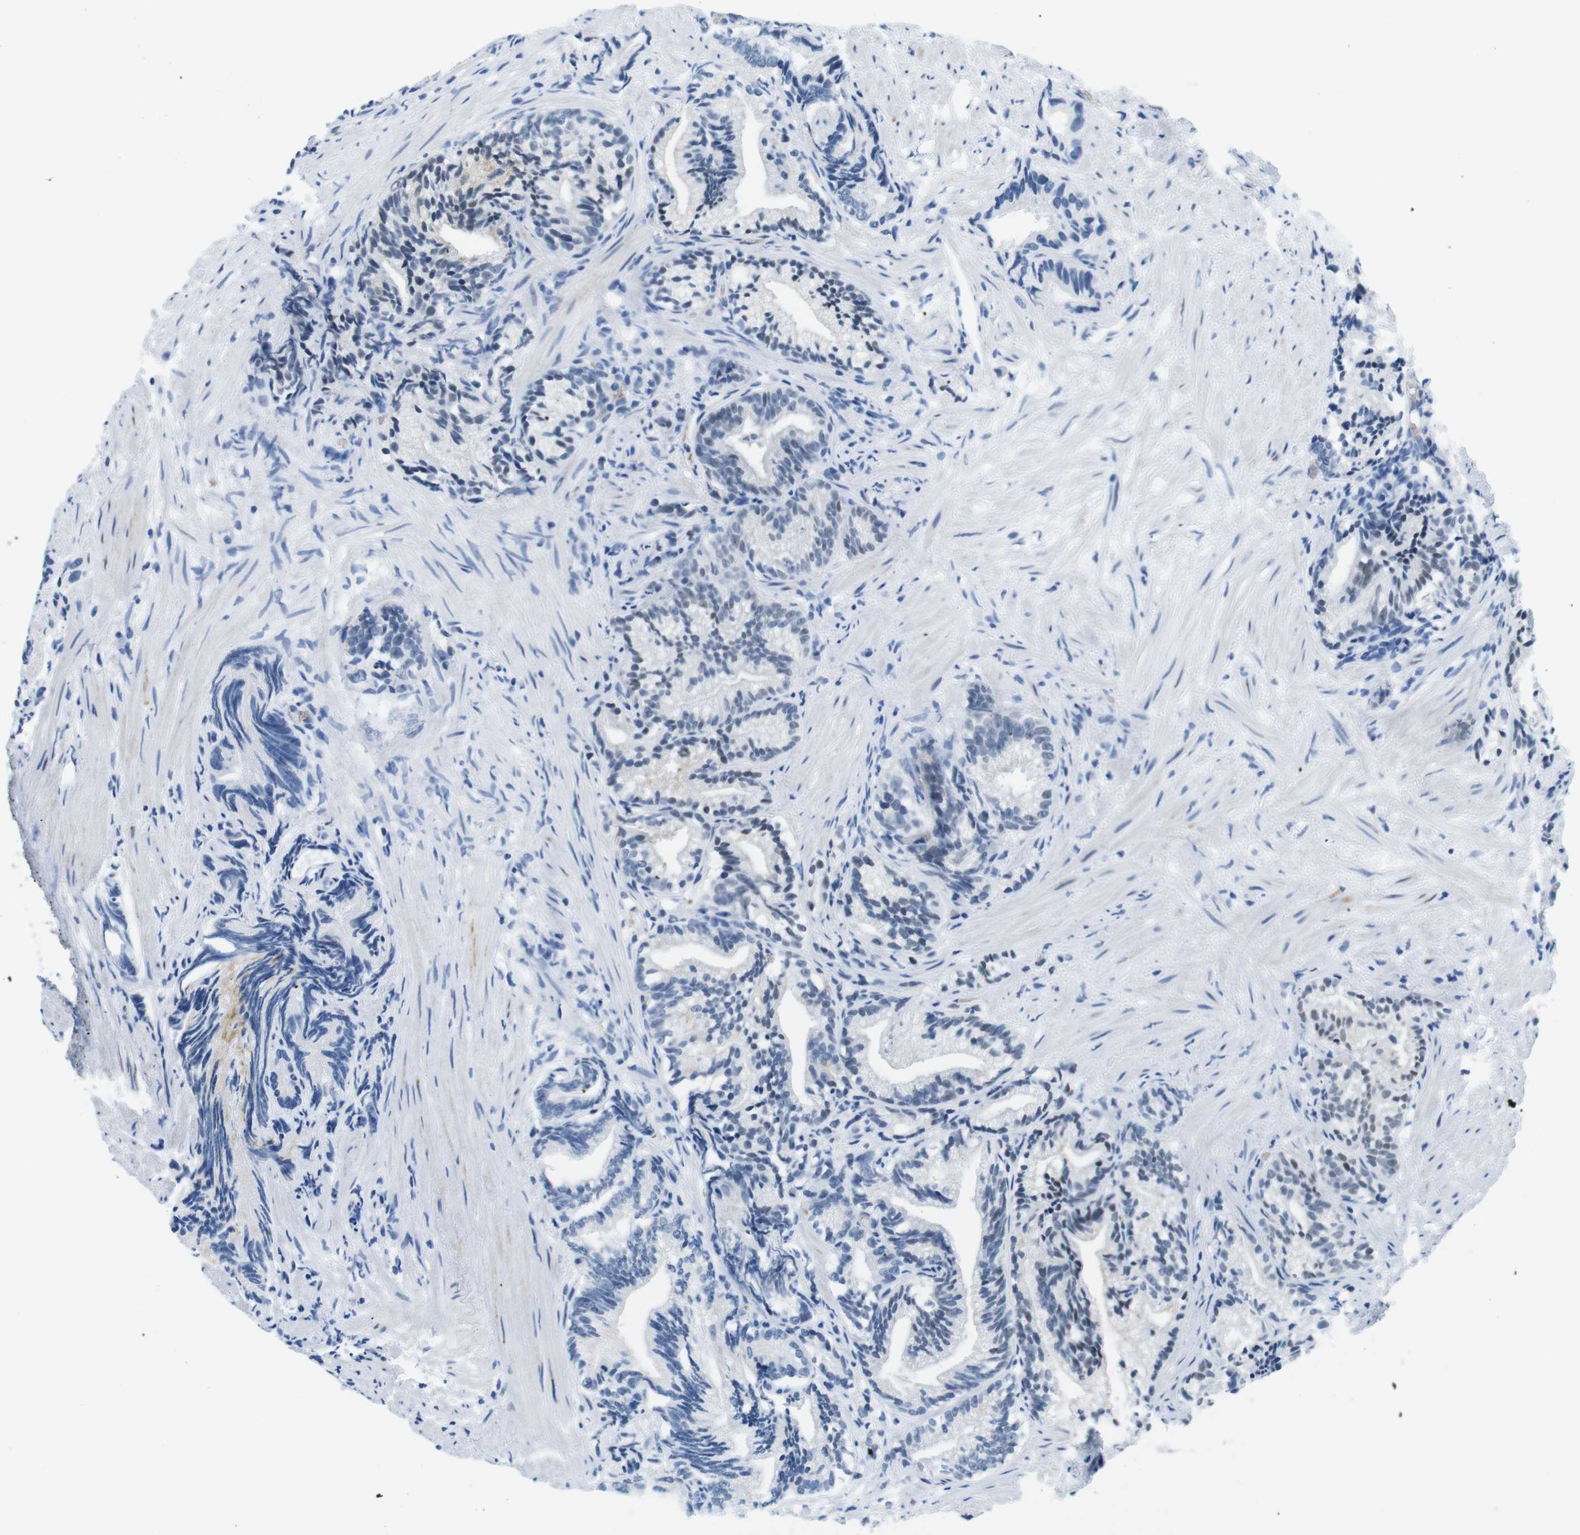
{"staining": {"intensity": "negative", "quantity": "none", "location": "none"}, "tissue": "prostate cancer", "cell_type": "Tumor cells", "image_type": "cancer", "snomed": [{"axis": "morphology", "description": "Adenocarcinoma, Low grade"}, {"axis": "topography", "description": "Prostate"}], "caption": "Human prostate cancer (low-grade adenocarcinoma) stained for a protein using immunohistochemistry displays no expression in tumor cells.", "gene": "TFAP2C", "patient": {"sex": "male", "age": 89}}